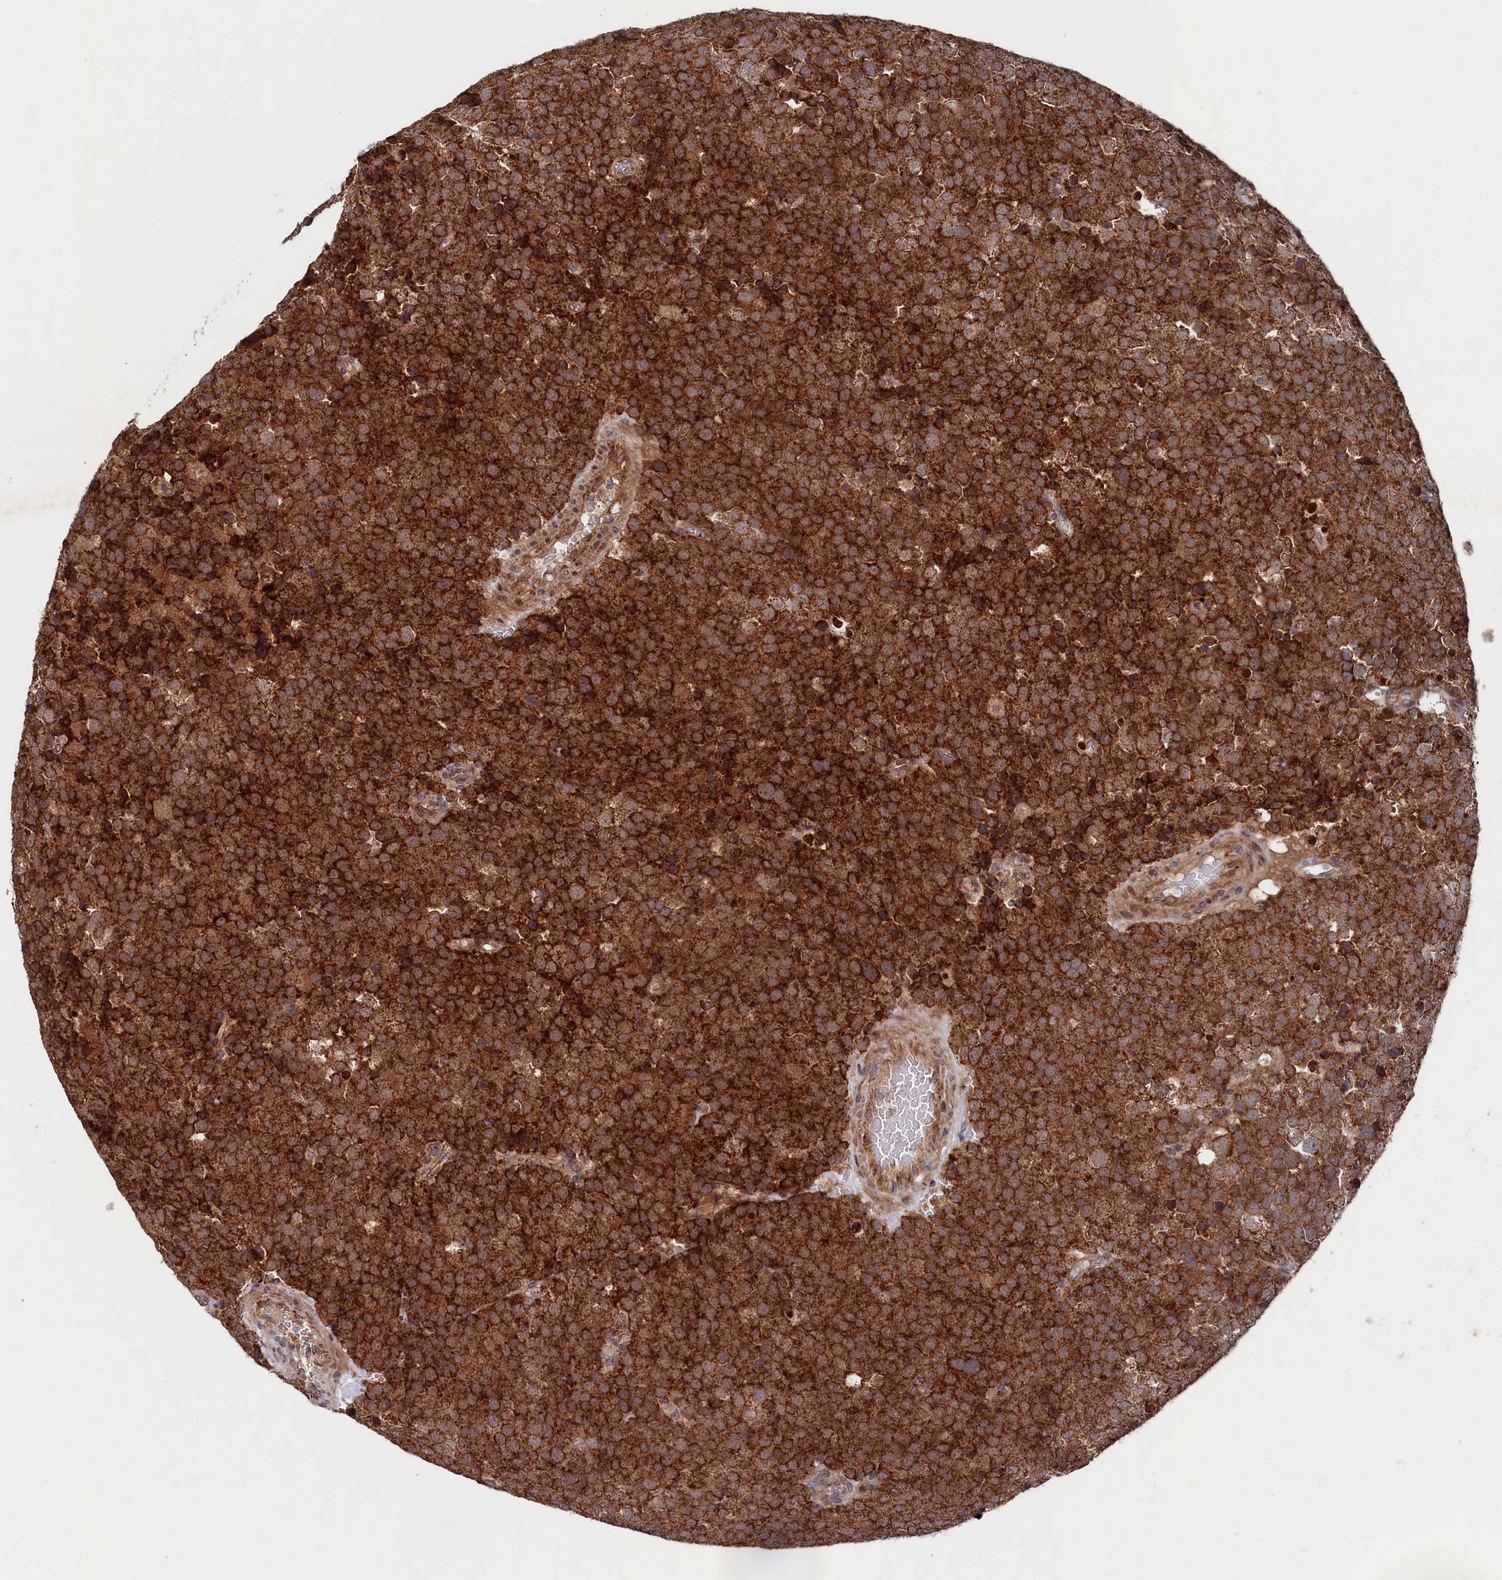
{"staining": {"intensity": "strong", "quantity": ">75%", "location": "cytoplasmic/membranous"}, "tissue": "testis cancer", "cell_type": "Tumor cells", "image_type": "cancer", "snomed": [{"axis": "morphology", "description": "Seminoma, NOS"}, {"axis": "topography", "description": "Testis"}], "caption": "Protein staining by immunohistochemistry displays strong cytoplasmic/membranous positivity in approximately >75% of tumor cells in testis seminoma.", "gene": "SUPV3L1", "patient": {"sex": "male", "age": 71}}